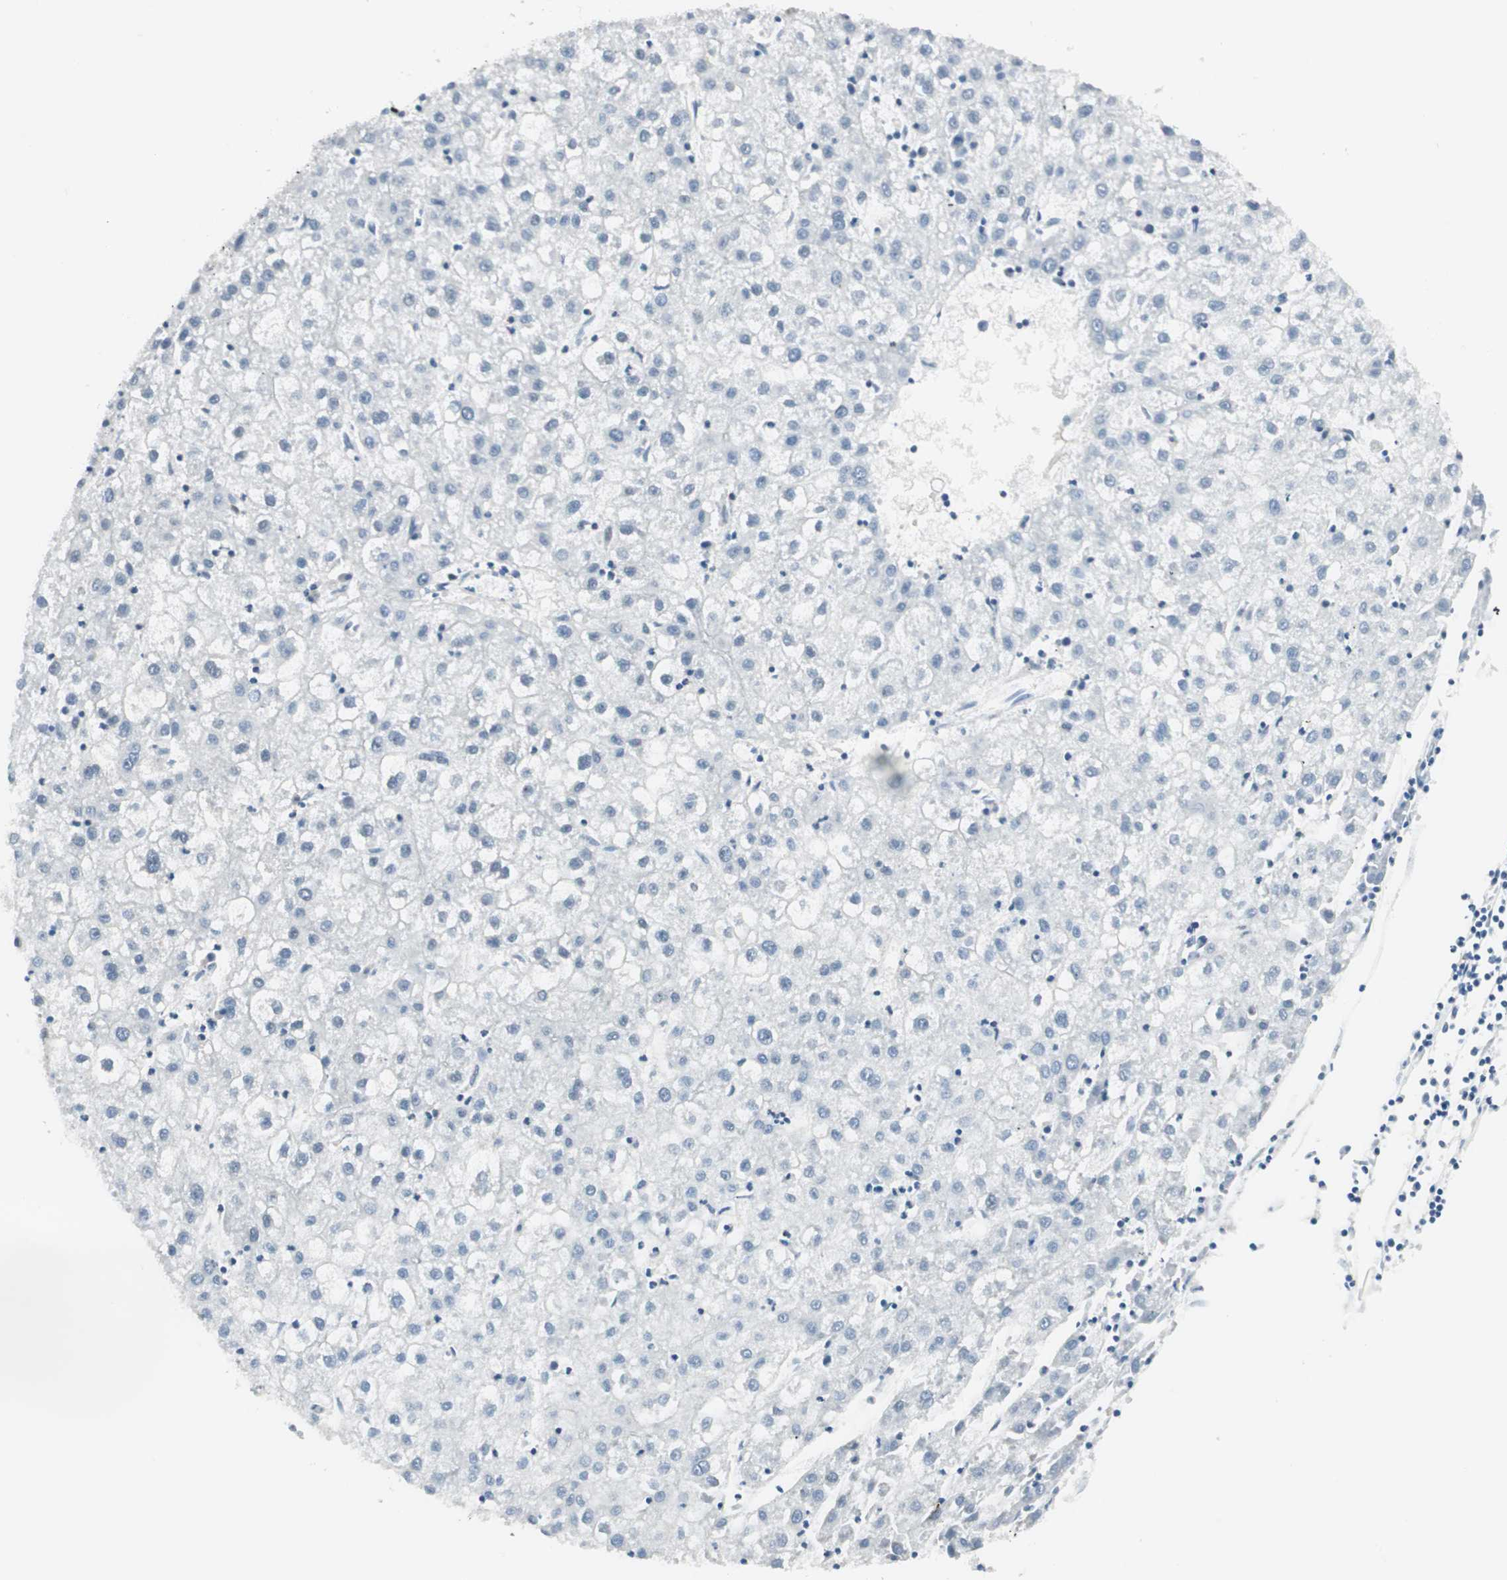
{"staining": {"intensity": "negative", "quantity": "none", "location": "none"}, "tissue": "liver cancer", "cell_type": "Tumor cells", "image_type": "cancer", "snomed": [{"axis": "morphology", "description": "Carcinoma, Hepatocellular, NOS"}, {"axis": "topography", "description": "Liver"}], "caption": "Immunohistochemistry of liver cancer (hepatocellular carcinoma) shows no expression in tumor cells.", "gene": "ZBTB17", "patient": {"sex": "male", "age": 72}}